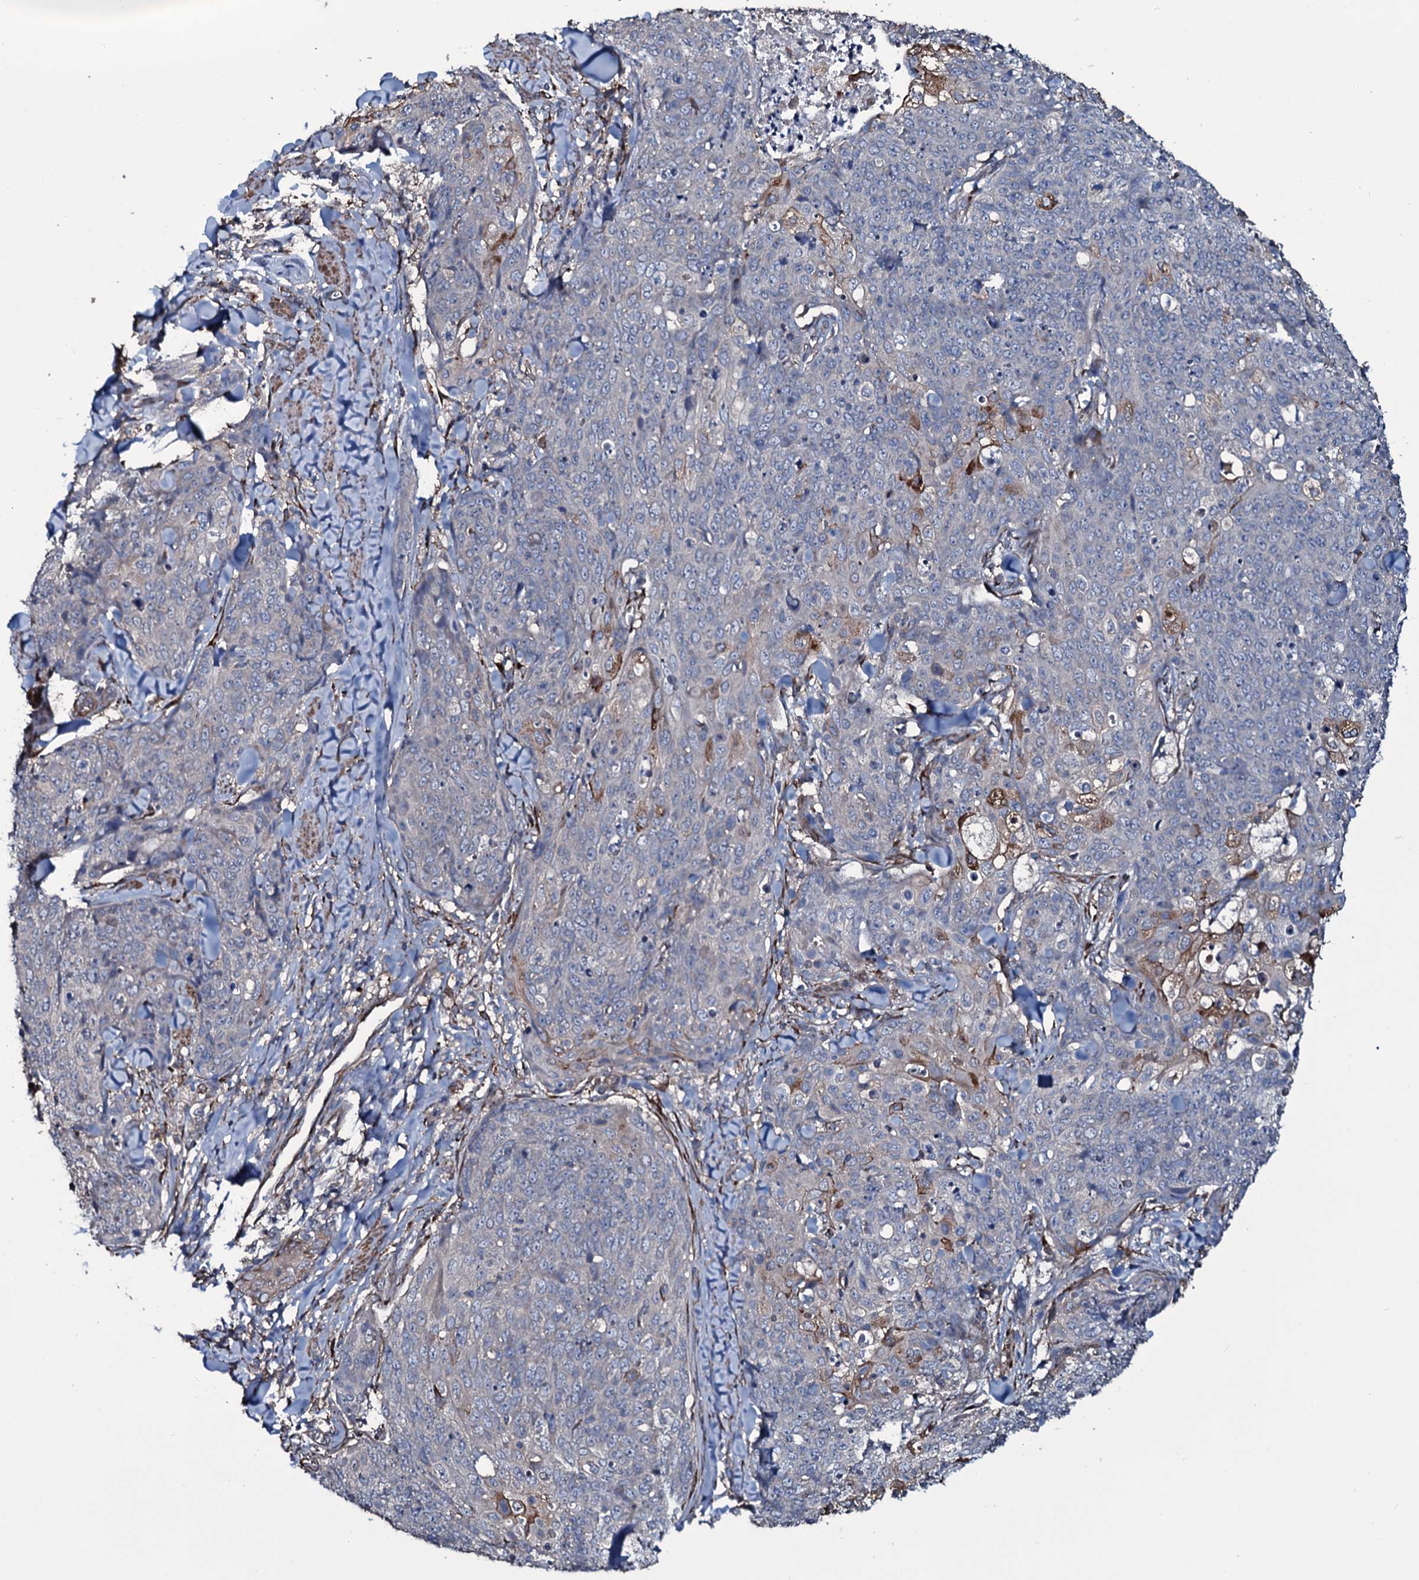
{"staining": {"intensity": "negative", "quantity": "none", "location": "none"}, "tissue": "skin cancer", "cell_type": "Tumor cells", "image_type": "cancer", "snomed": [{"axis": "morphology", "description": "Squamous cell carcinoma, NOS"}, {"axis": "topography", "description": "Skin"}, {"axis": "topography", "description": "Vulva"}], "caption": "This micrograph is of skin squamous cell carcinoma stained with immunohistochemistry to label a protein in brown with the nuclei are counter-stained blue. There is no positivity in tumor cells.", "gene": "WIPF3", "patient": {"sex": "female", "age": 85}}